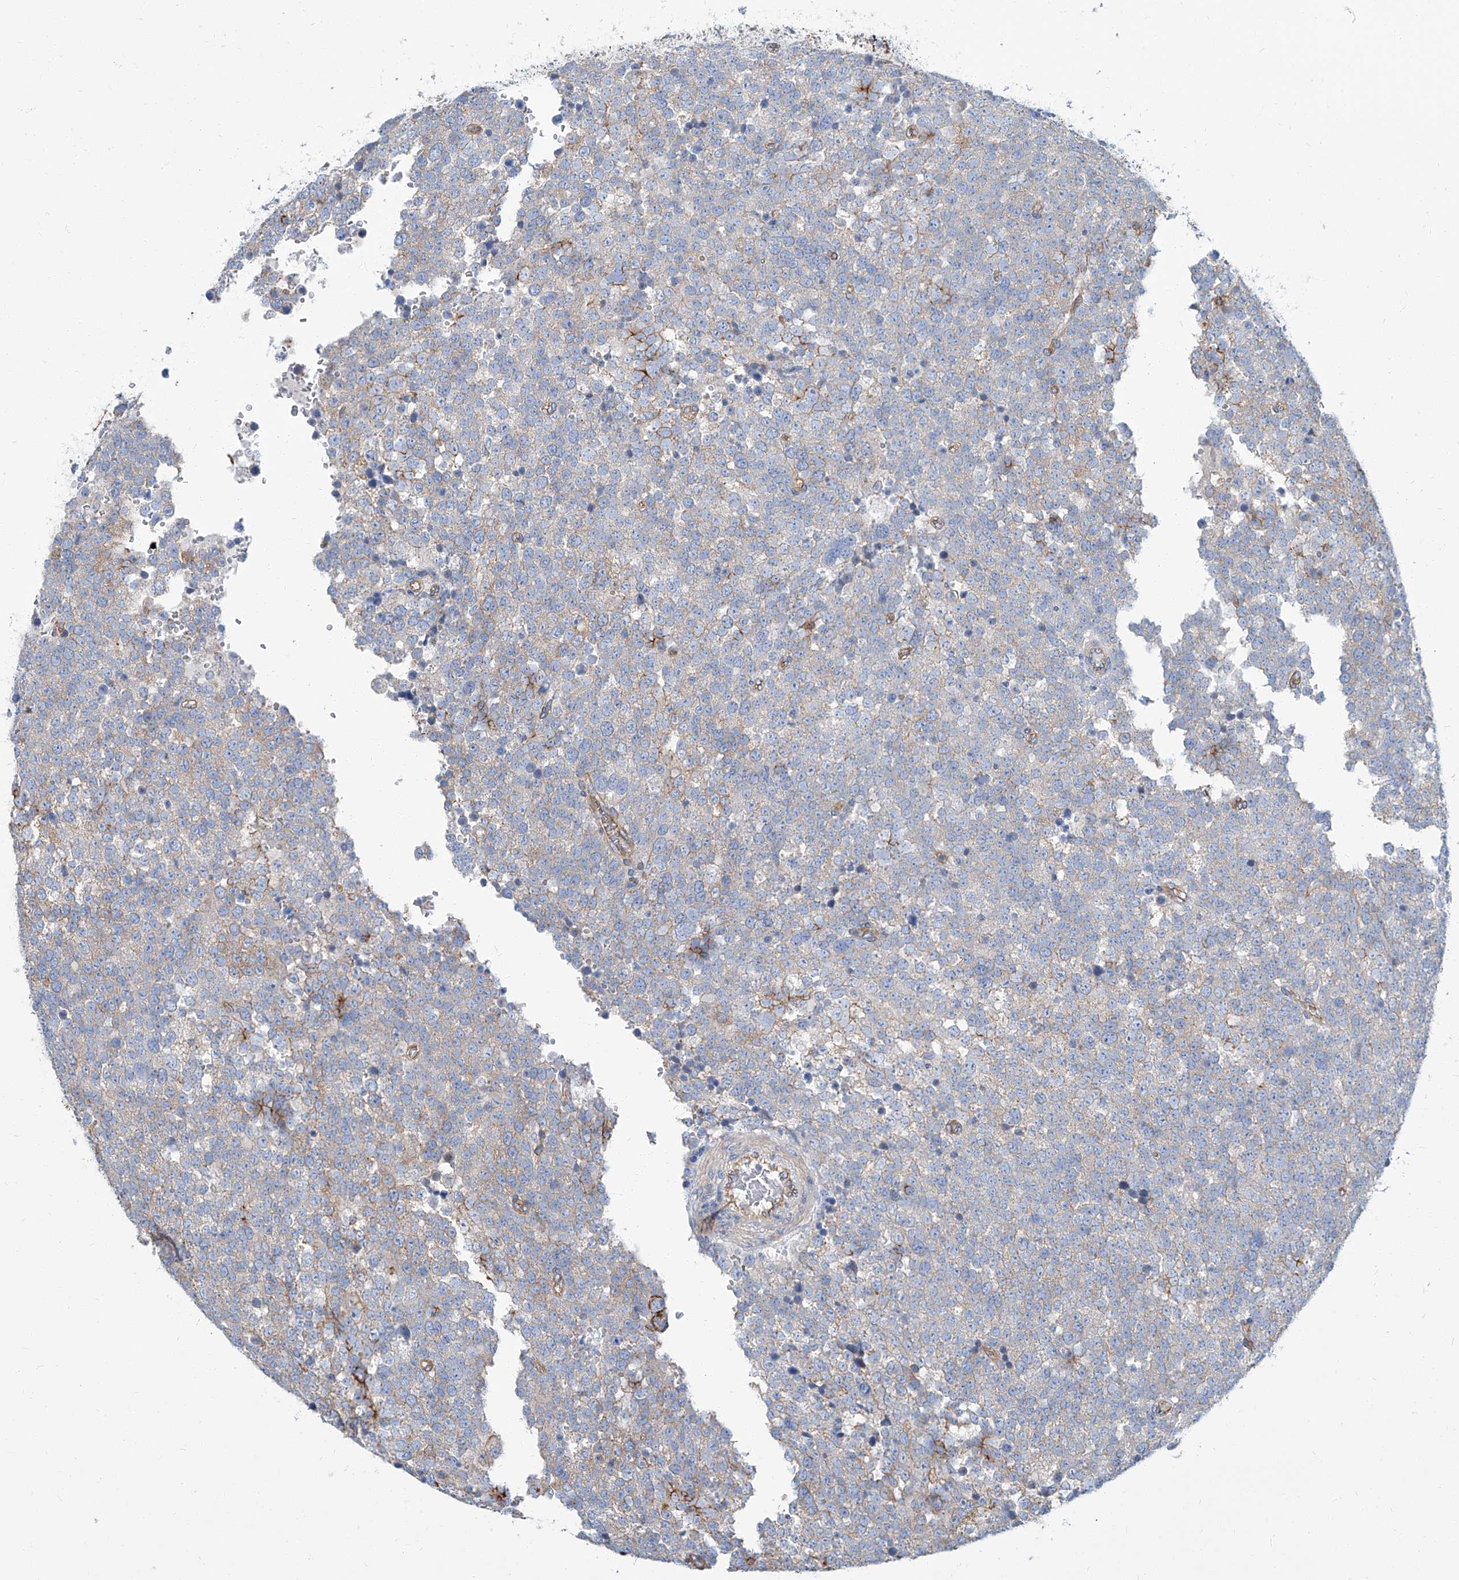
{"staining": {"intensity": "weak", "quantity": "<25%", "location": "cytoplasmic/membranous"}, "tissue": "testis cancer", "cell_type": "Tumor cells", "image_type": "cancer", "snomed": [{"axis": "morphology", "description": "Seminoma, NOS"}, {"axis": "topography", "description": "Testis"}], "caption": "A high-resolution photomicrograph shows immunohistochemistry staining of seminoma (testis), which demonstrates no significant staining in tumor cells.", "gene": "TXLNB", "patient": {"sex": "male", "age": 71}}